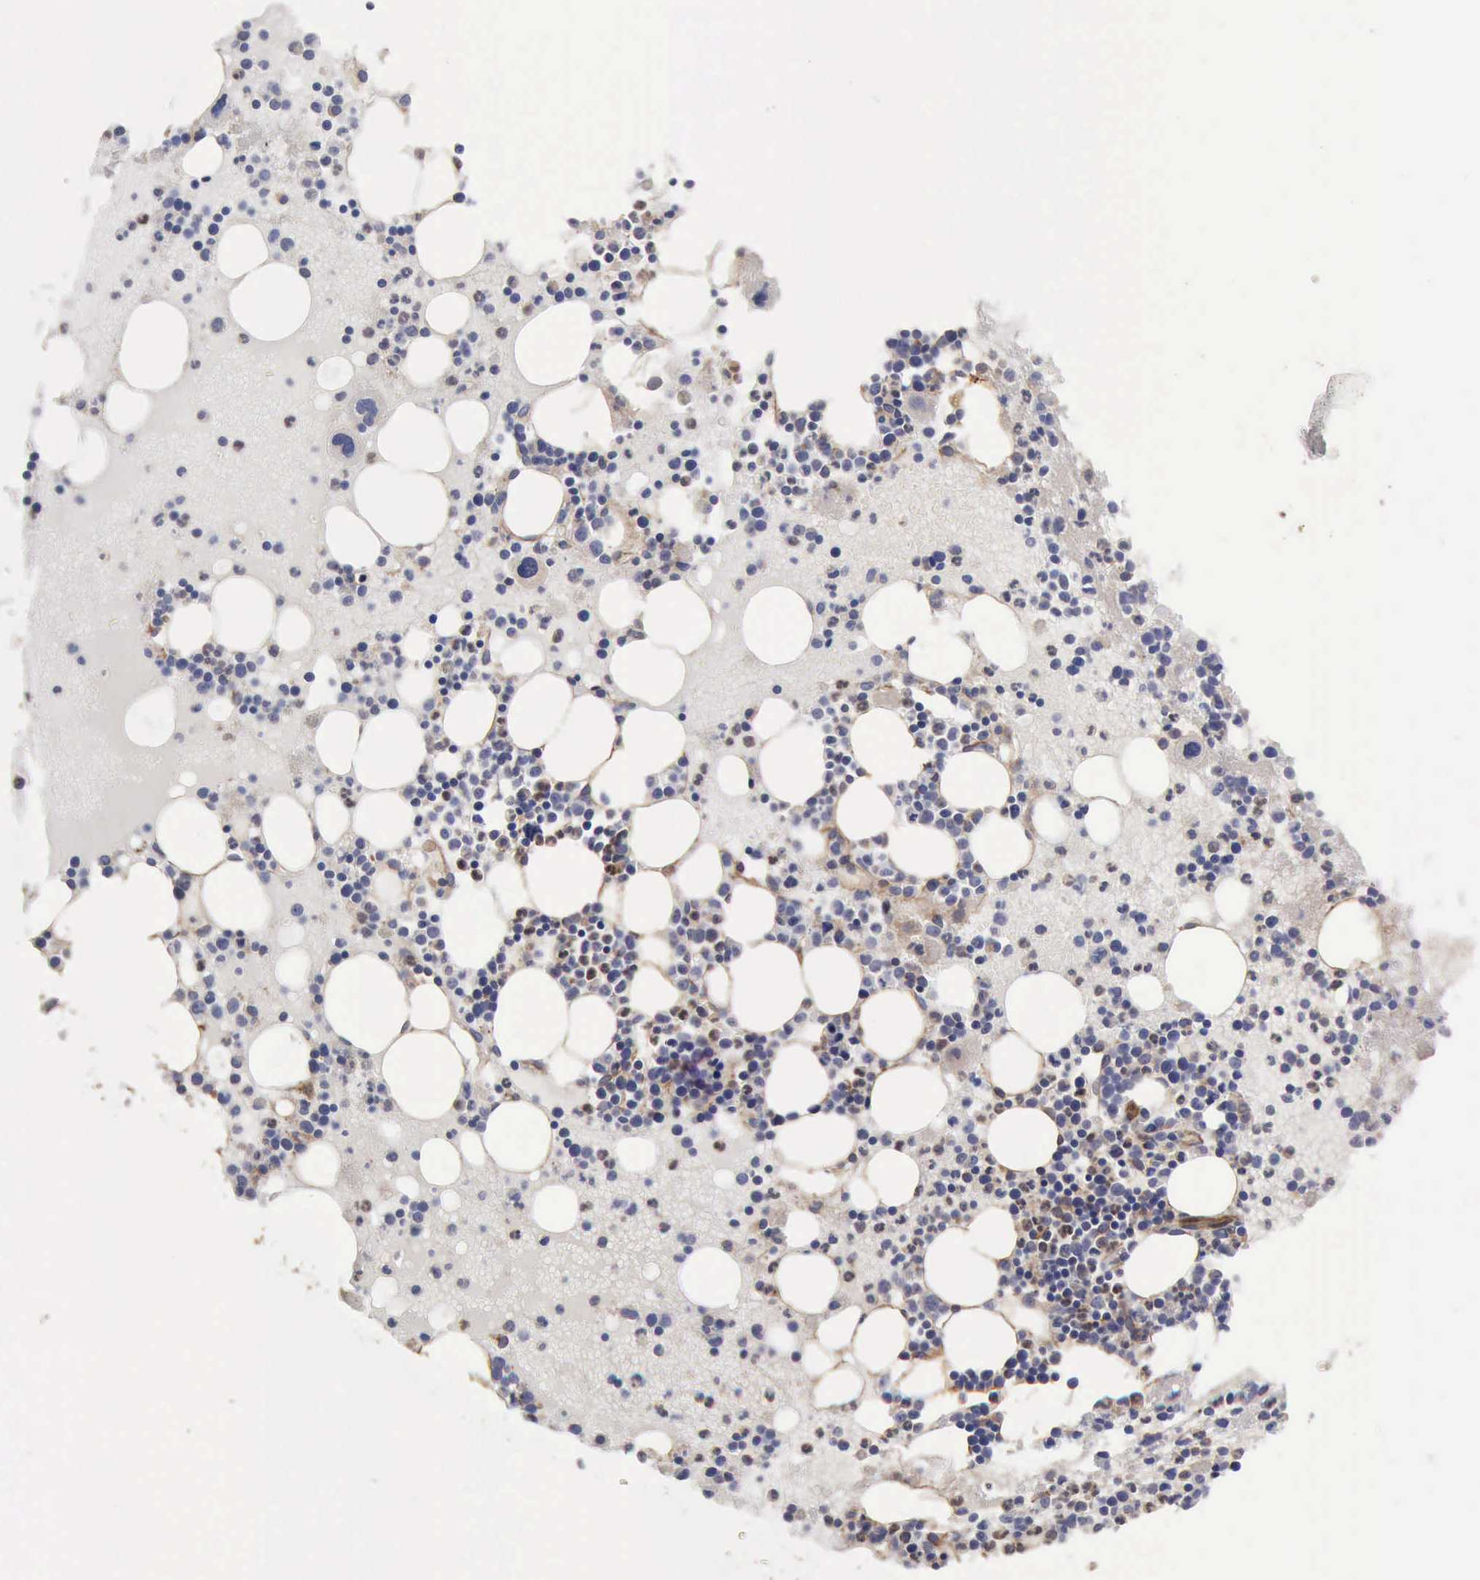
{"staining": {"intensity": "moderate", "quantity": "25%-75%", "location": "cytoplasmic/membranous"}, "tissue": "bone marrow", "cell_type": "Hematopoietic cells", "image_type": "normal", "snomed": [{"axis": "morphology", "description": "Normal tissue, NOS"}, {"axis": "topography", "description": "Bone marrow"}], "caption": "Hematopoietic cells display medium levels of moderate cytoplasmic/membranous positivity in approximately 25%-75% of cells in unremarkable bone marrow.", "gene": "BMX", "patient": {"sex": "male", "age": 15}}